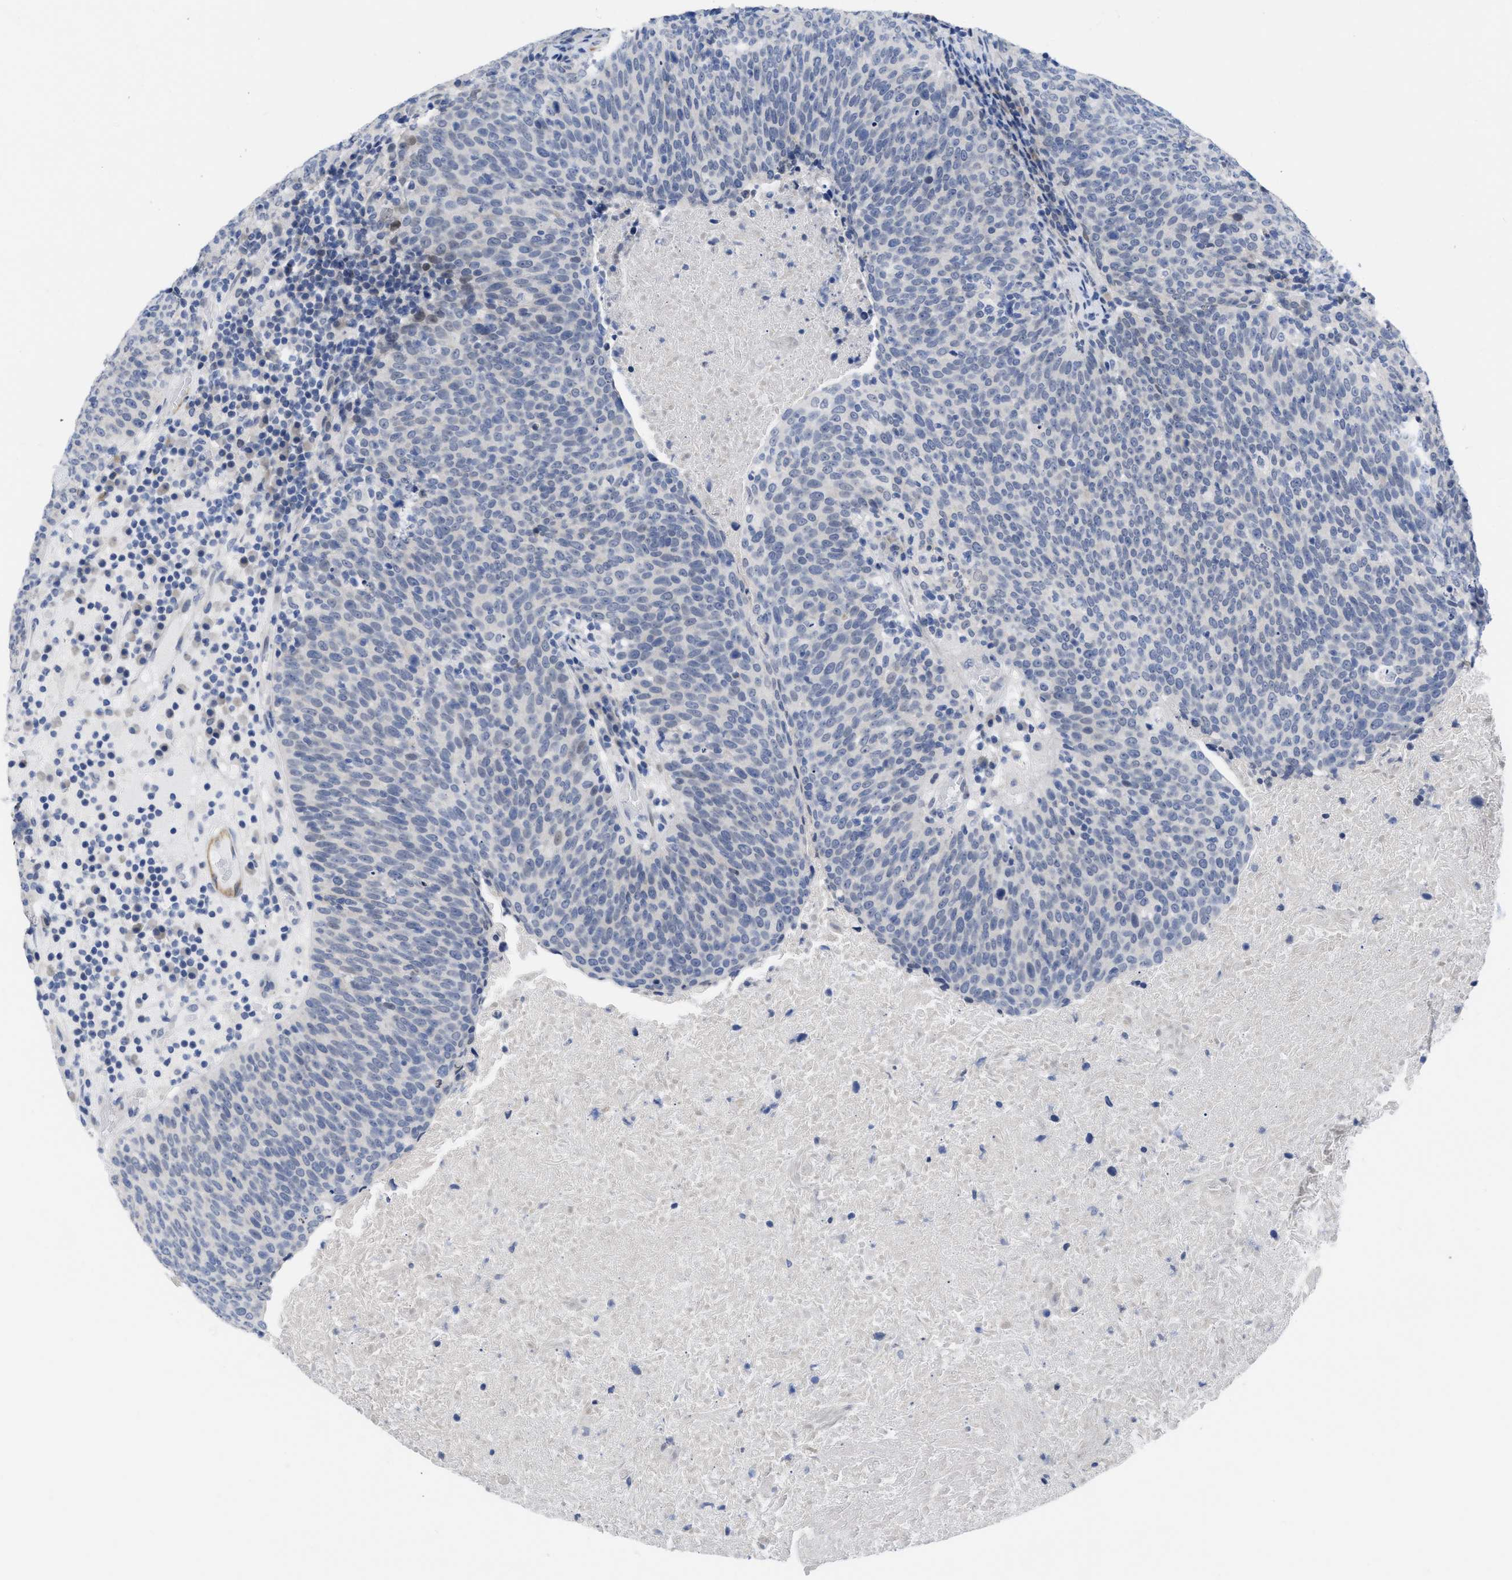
{"staining": {"intensity": "negative", "quantity": "none", "location": "none"}, "tissue": "head and neck cancer", "cell_type": "Tumor cells", "image_type": "cancer", "snomed": [{"axis": "morphology", "description": "Squamous cell carcinoma, NOS"}, {"axis": "morphology", "description": "Squamous cell carcinoma, metastatic, NOS"}, {"axis": "topography", "description": "Lymph node"}, {"axis": "topography", "description": "Head-Neck"}], "caption": "A photomicrograph of human head and neck cancer is negative for staining in tumor cells. Nuclei are stained in blue.", "gene": "ACKR1", "patient": {"sex": "male", "age": 62}}